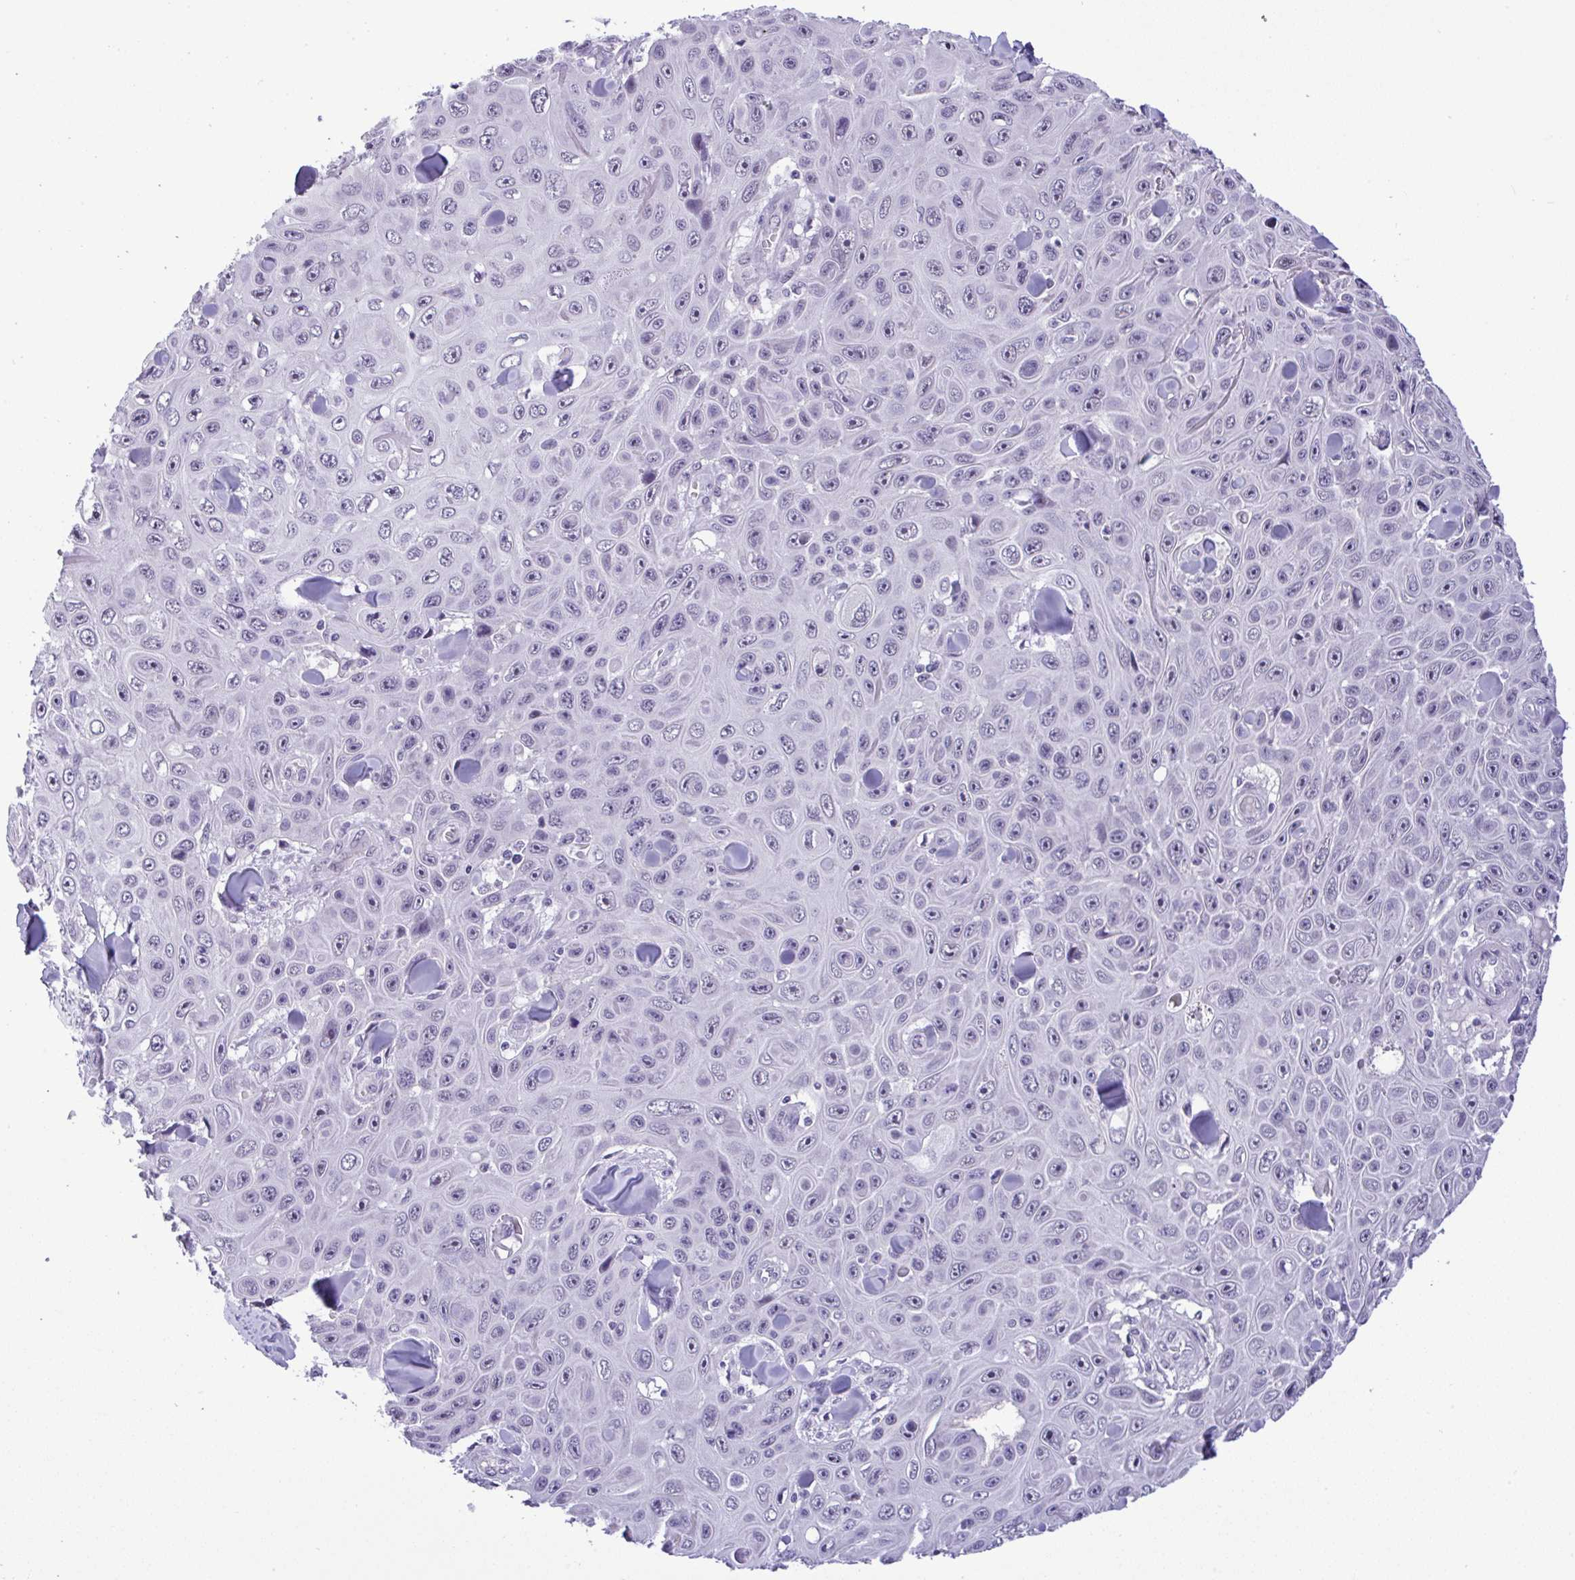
{"staining": {"intensity": "negative", "quantity": "none", "location": "none"}, "tissue": "skin cancer", "cell_type": "Tumor cells", "image_type": "cancer", "snomed": [{"axis": "morphology", "description": "Squamous cell carcinoma, NOS"}, {"axis": "topography", "description": "Skin"}], "caption": "This is an immunohistochemistry image of skin cancer (squamous cell carcinoma). There is no staining in tumor cells.", "gene": "YBX2", "patient": {"sex": "male", "age": 82}}